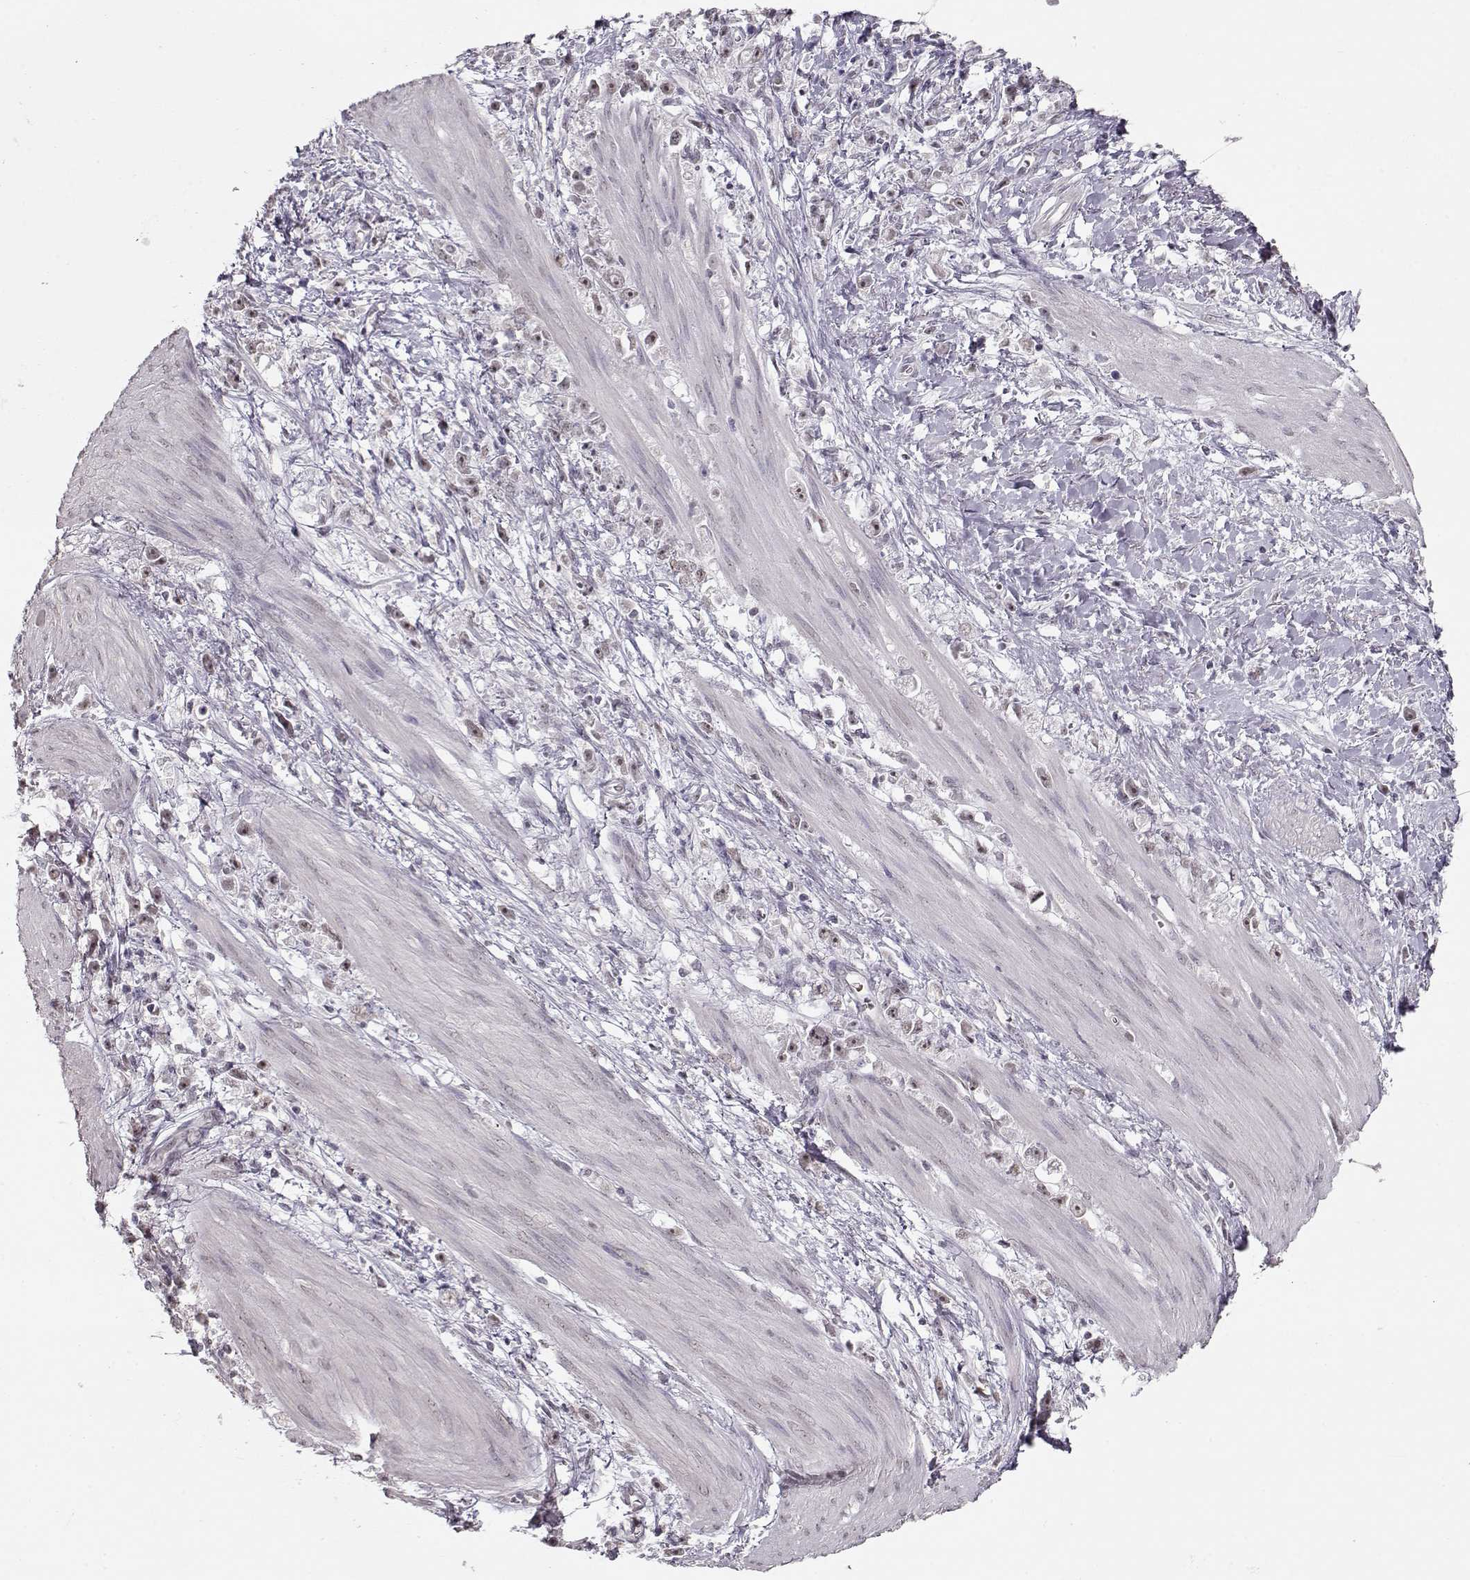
{"staining": {"intensity": "weak", "quantity": ">75%", "location": "nuclear"}, "tissue": "stomach cancer", "cell_type": "Tumor cells", "image_type": "cancer", "snomed": [{"axis": "morphology", "description": "Adenocarcinoma, NOS"}, {"axis": "topography", "description": "Stomach"}], "caption": "Stomach cancer (adenocarcinoma) was stained to show a protein in brown. There is low levels of weak nuclear expression in about >75% of tumor cells.", "gene": "PCP4", "patient": {"sex": "female", "age": 59}}